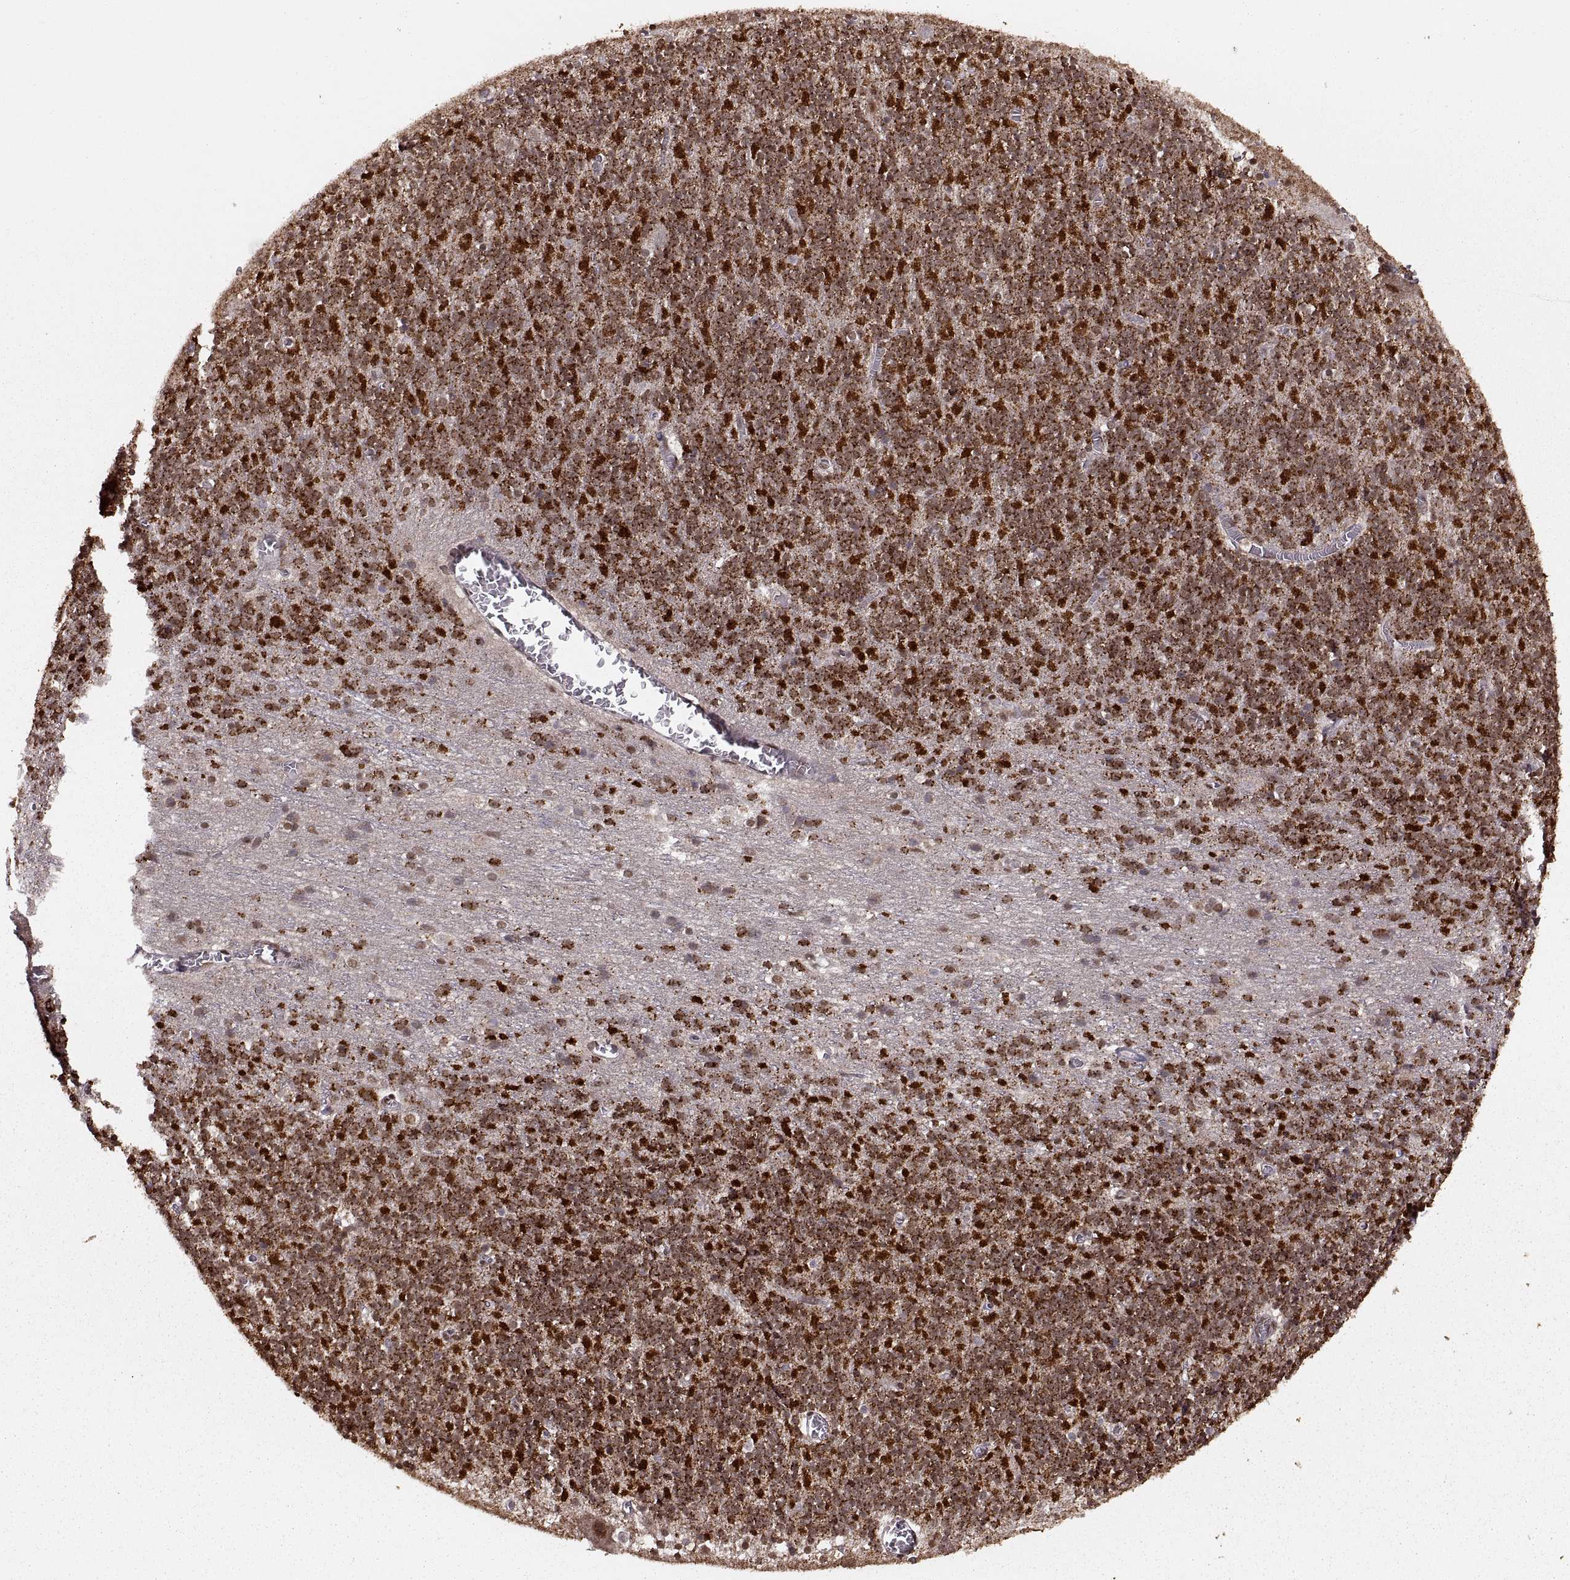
{"staining": {"intensity": "strong", "quantity": ">75%", "location": "nuclear"}, "tissue": "cerebellum", "cell_type": "Cells in granular layer", "image_type": "normal", "snomed": [{"axis": "morphology", "description": "Normal tissue, NOS"}, {"axis": "topography", "description": "Cerebellum"}], "caption": "The immunohistochemical stain shows strong nuclear staining in cells in granular layer of normal cerebellum.", "gene": "RFT1", "patient": {"sex": "male", "age": 70}}